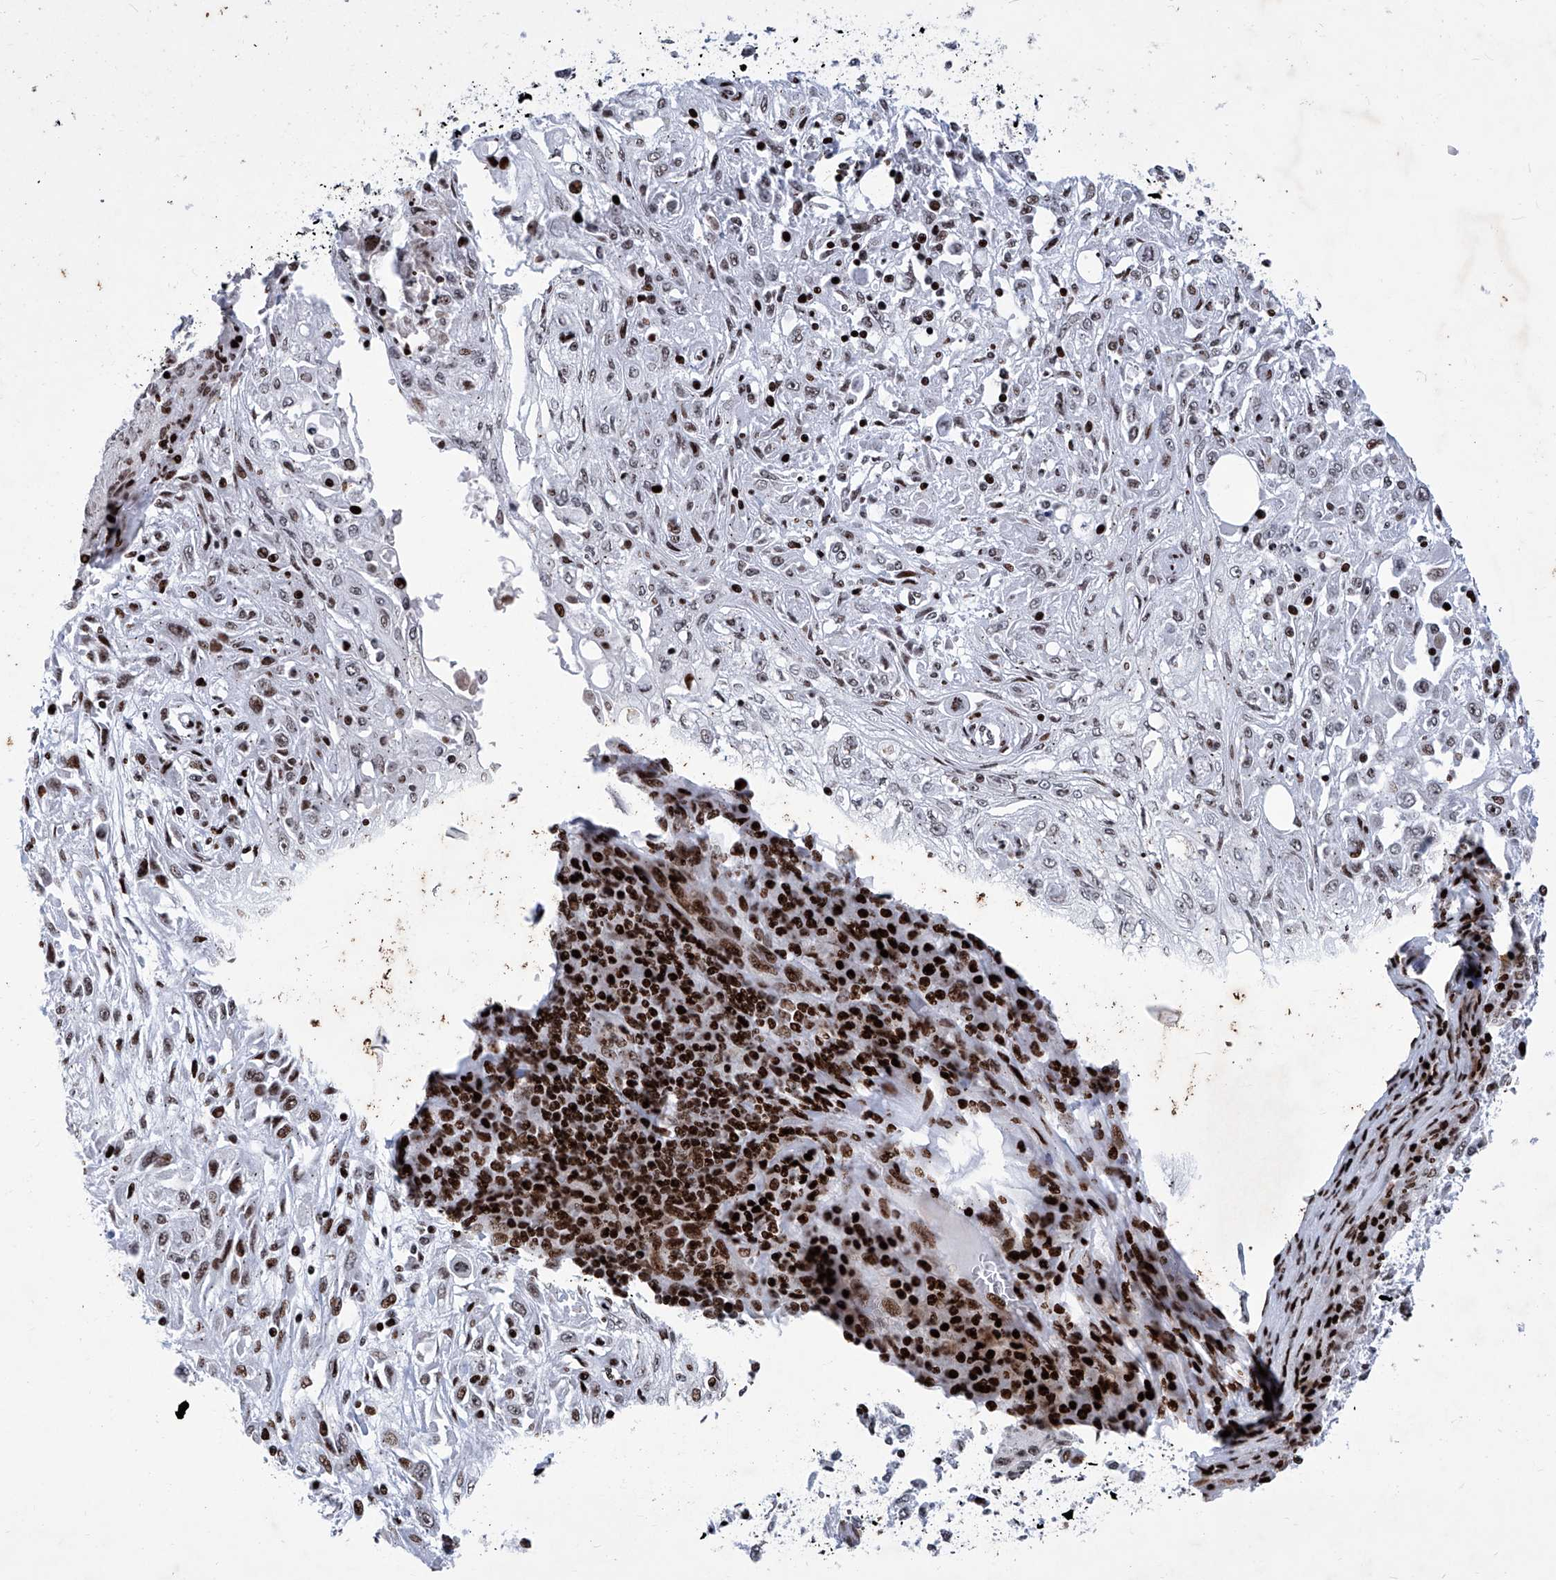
{"staining": {"intensity": "moderate", "quantity": "25%-75%", "location": "nuclear"}, "tissue": "skin cancer", "cell_type": "Tumor cells", "image_type": "cancer", "snomed": [{"axis": "morphology", "description": "Squamous cell carcinoma, NOS"}, {"axis": "morphology", "description": "Squamous cell carcinoma, metastatic, NOS"}, {"axis": "topography", "description": "Skin"}, {"axis": "topography", "description": "Lymph node"}], "caption": "Immunohistochemistry (IHC) of skin cancer (squamous cell carcinoma) demonstrates medium levels of moderate nuclear staining in approximately 25%-75% of tumor cells.", "gene": "HEY2", "patient": {"sex": "male", "age": 75}}